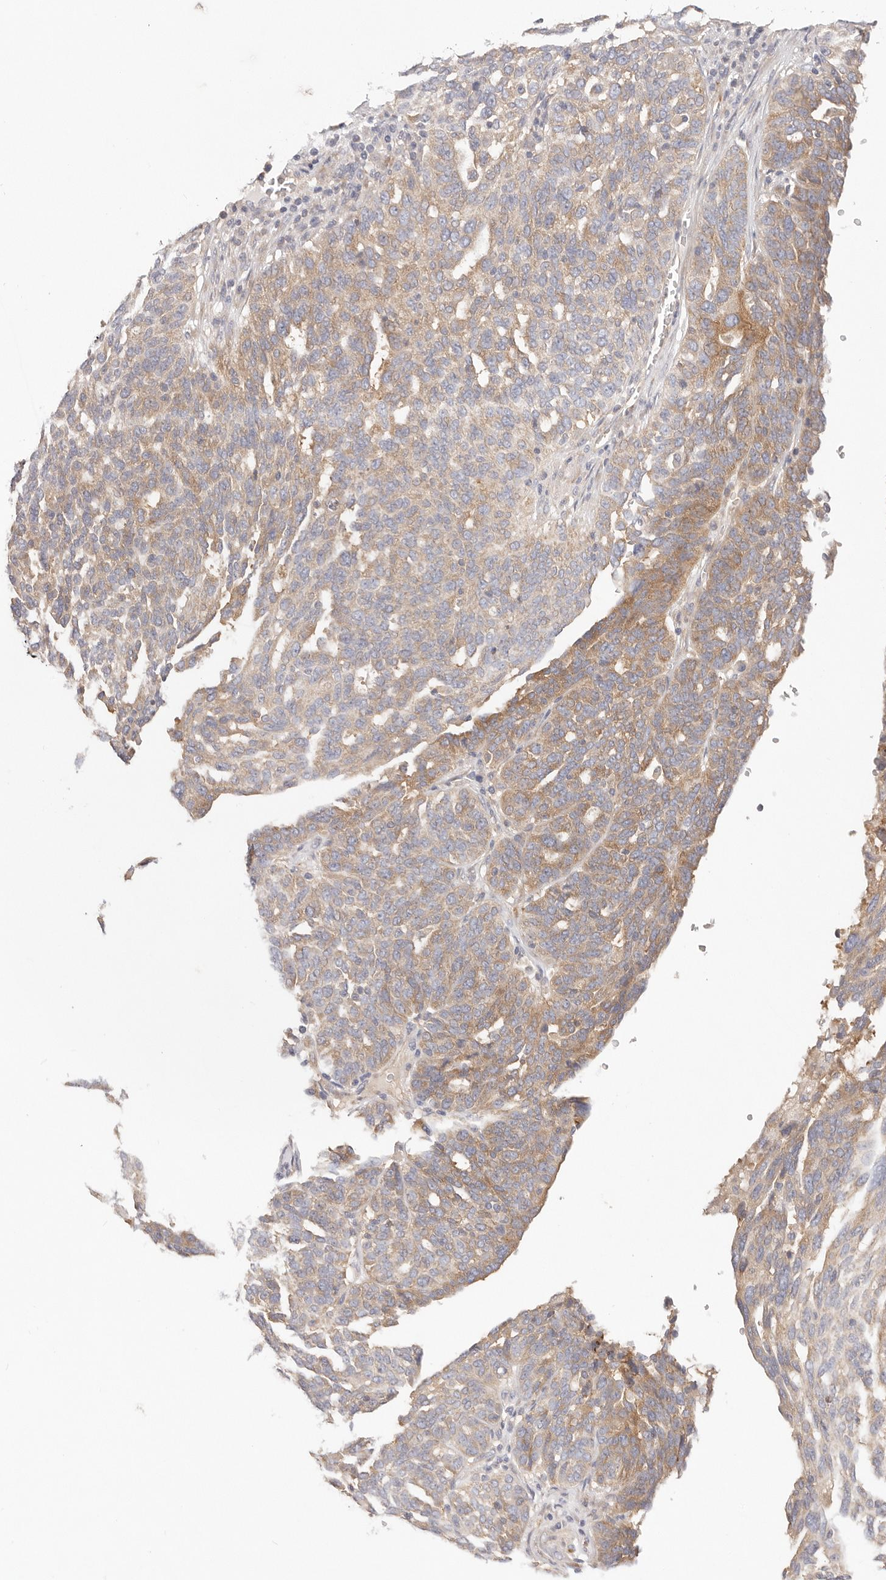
{"staining": {"intensity": "moderate", "quantity": "25%-75%", "location": "cytoplasmic/membranous"}, "tissue": "ovarian cancer", "cell_type": "Tumor cells", "image_type": "cancer", "snomed": [{"axis": "morphology", "description": "Cystadenocarcinoma, serous, NOS"}, {"axis": "topography", "description": "Ovary"}], "caption": "Moderate cytoplasmic/membranous positivity is identified in approximately 25%-75% of tumor cells in ovarian serous cystadenocarcinoma. The protein of interest is stained brown, and the nuclei are stained in blue (DAB (3,3'-diaminobenzidine) IHC with brightfield microscopy, high magnification).", "gene": "KCMF1", "patient": {"sex": "female", "age": 59}}